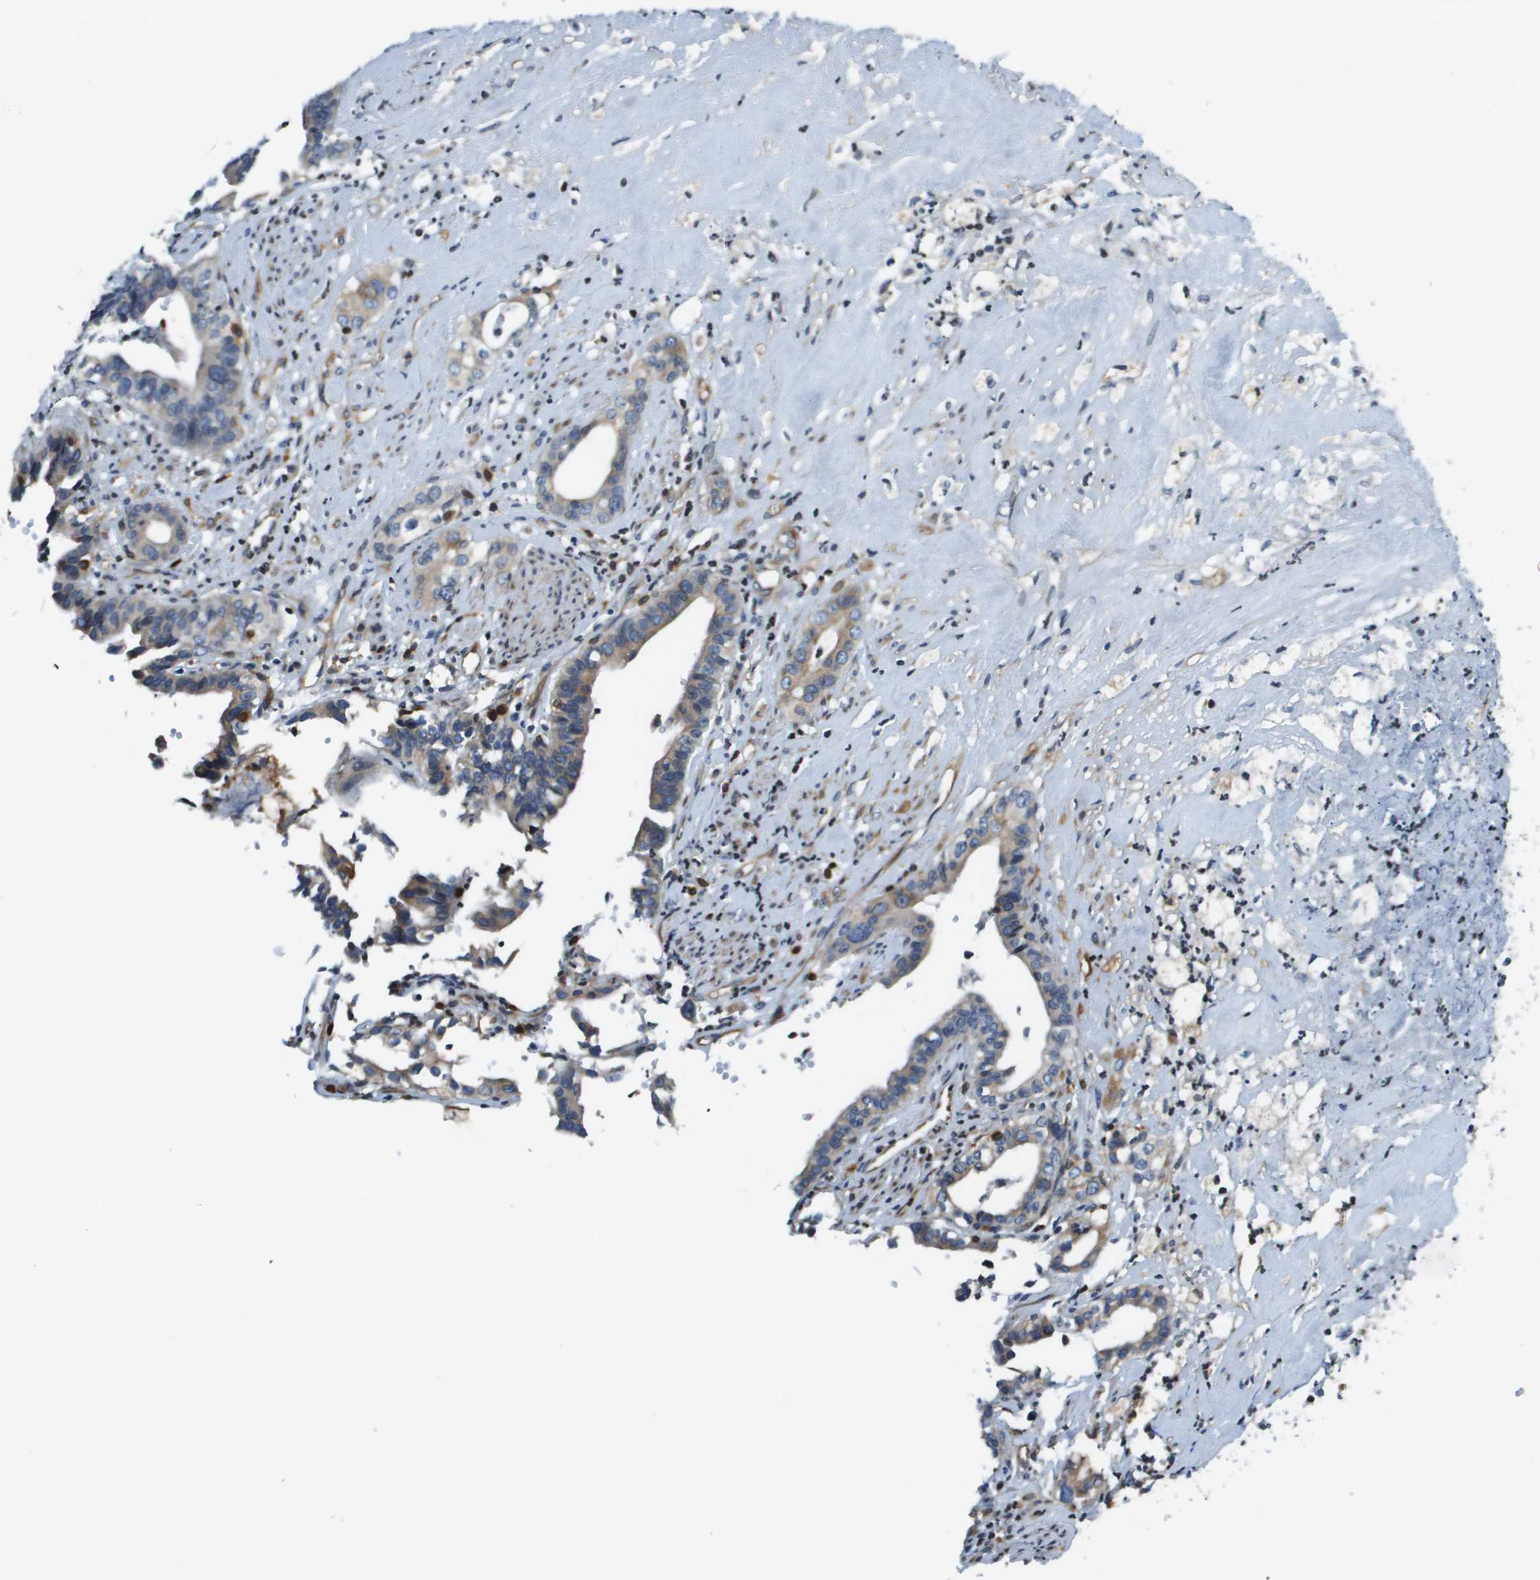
{"staining": {"intensity": "weak", "quantity": "25%-75%", "location": "cytoplasmic/membranous"}, "tissue": "liver cancer", "cell_type": "Tumor cells", "image_type": "cancer", "snomed": [{"axis": "morphology", "description": "Cholangiocarcinoma"}, {"axis": "topography", "description": "Liver"}], "caption": "Immunohistochemistry photomicrograph of liver cholangiocarcinoma stained for a protein (brown), which reveals low levels of weak cytoplasmic/membranous positivity in approximately 25%-75% of tumor cells.", "gene": "ESYT1", "patient": {"sex": "female", "age": 61}}